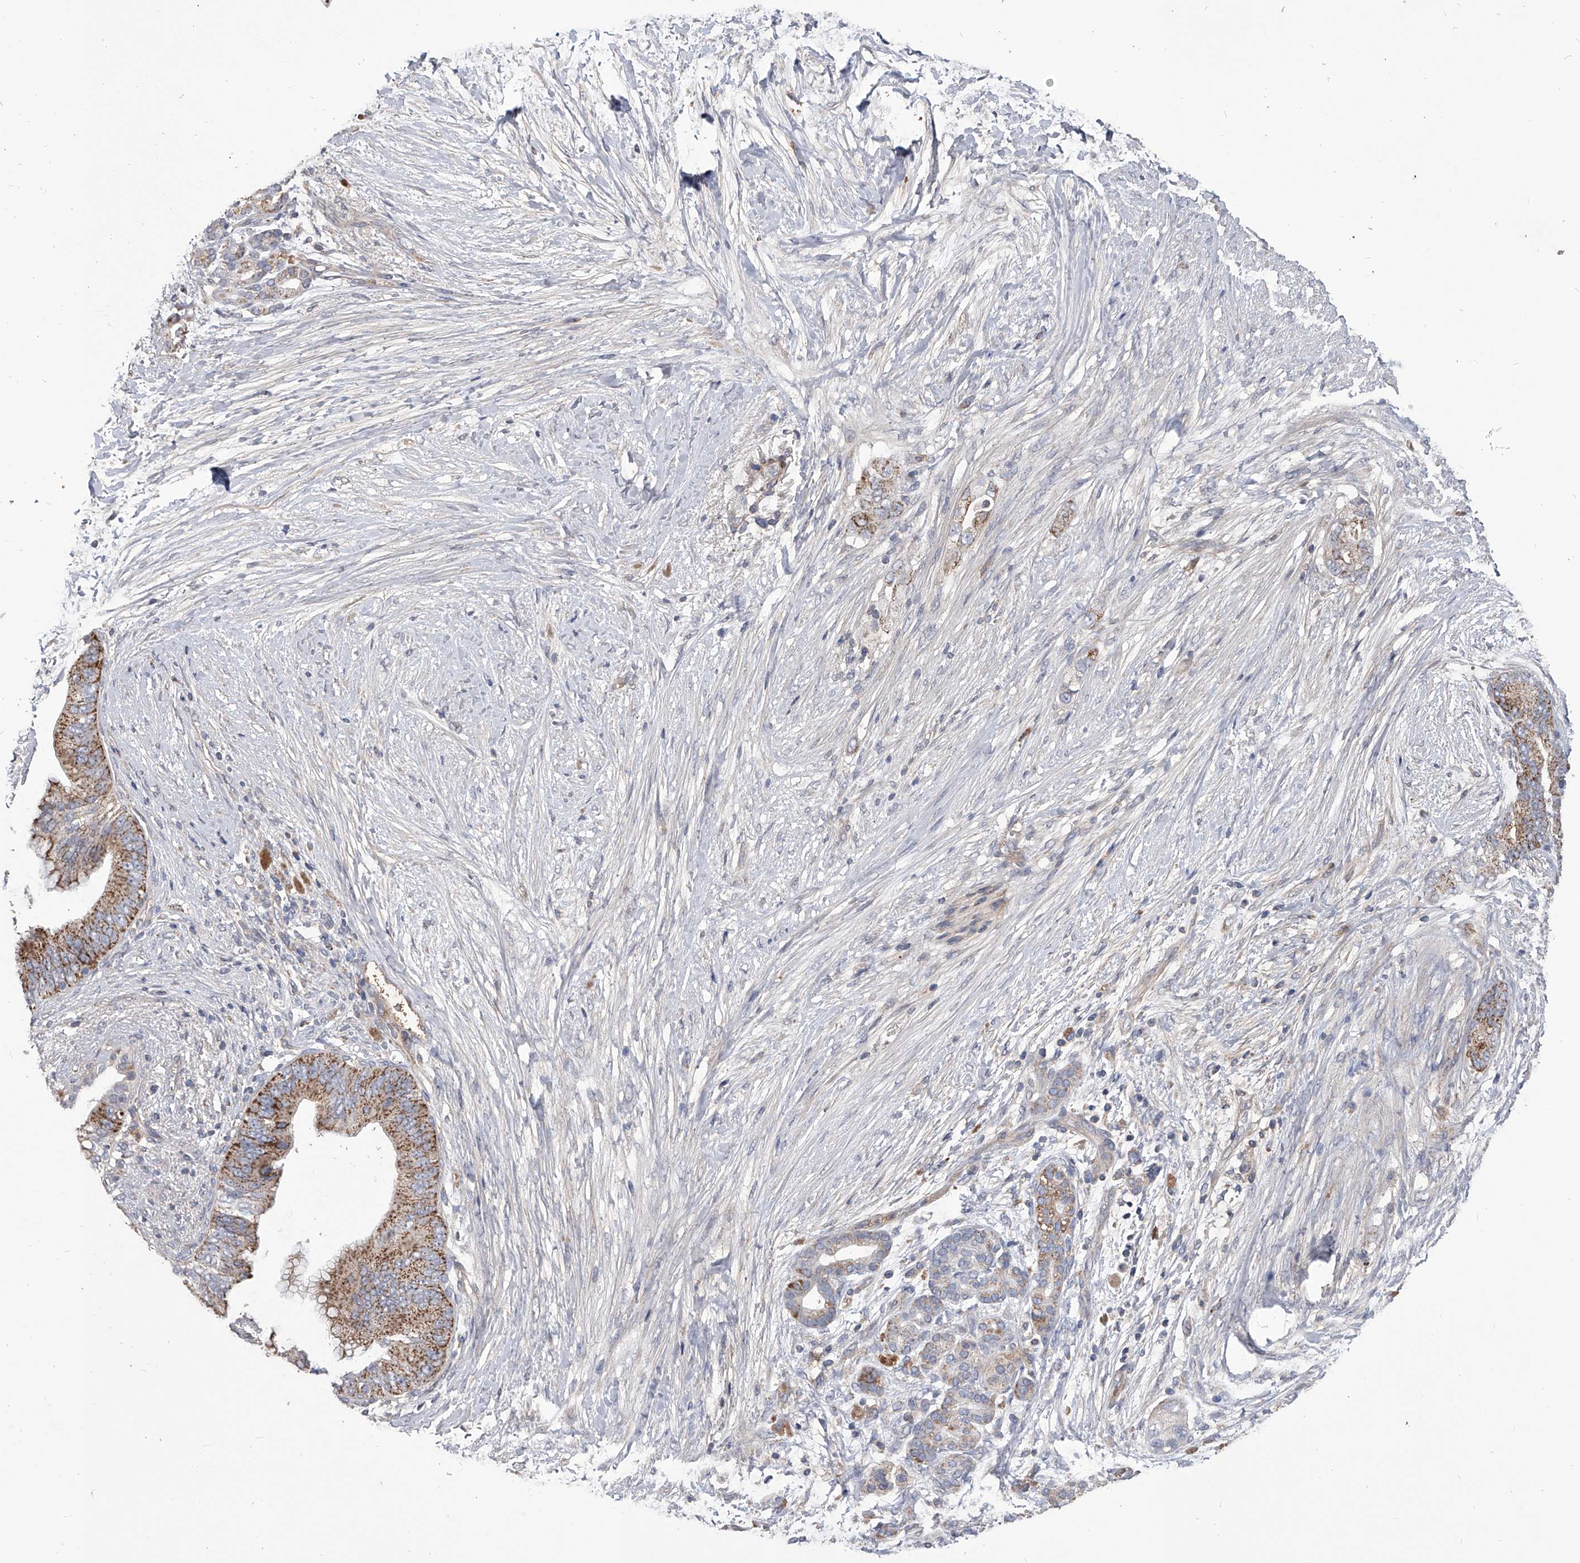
{"staining": {"intensity": "moderate", "quantity": ">75%", "location": "cytoplasmic/membranous"}, "tissue": "pancreatic cancer", "cell_type": "Tumor cells", "image_type": "cancer", "snomed": [{"axis": "morphology", "description": "Adenocarcinoma, NOS"}, {"axis": "topography", "description": "Pancreas"}], "caption": "Brown immunohistochemical staining in pancreatic adenocarcinoma demonstrates moderate cytoplasmic/membranous positivity in approximately >75% of tumor cells.", "gene": "NRP1", "patient": {"sex": "male", "age": 53}}